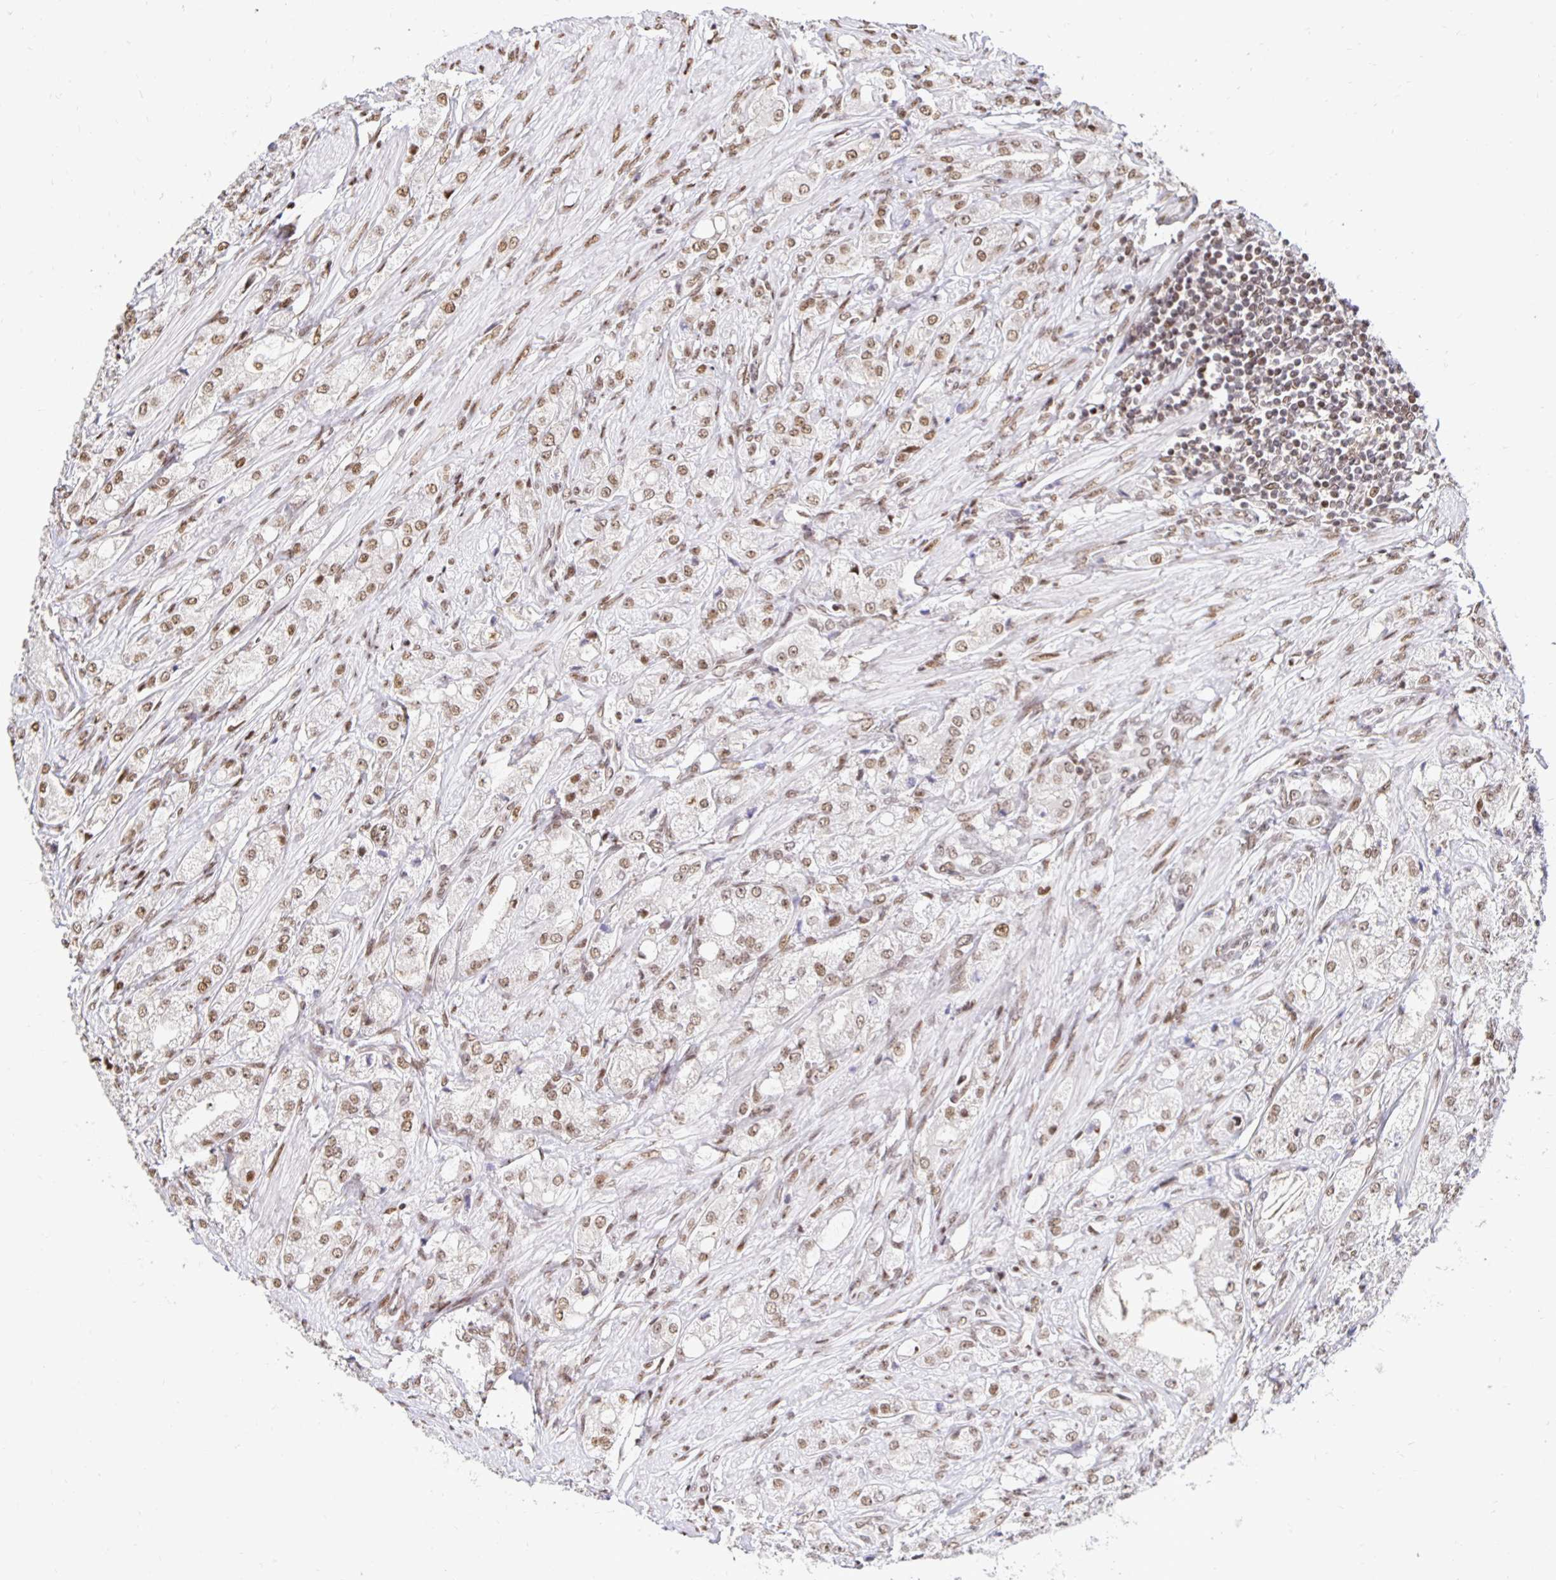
{"staining": {"intensity": "moderate", "quantity": ">75%", "location": "nuclear"}, "tissue": "prostate cancer", "cell_type": "Tumor cells", "image_type": "cancer", "snomed": [{"axis": "morphology", "description": "Adenocarcinoma, High grade"}, {"axis": "topography", "description": "Prostate"}], "caption": "Brown immunohistochemical staining in prostate cancer (adenocarcinoma (high-grade)) demonstrates moderate nuclear positivity in about >75% of tumor cells.", "gene": "ZNF579", "patient": {"sex": "male", "age": 61}}